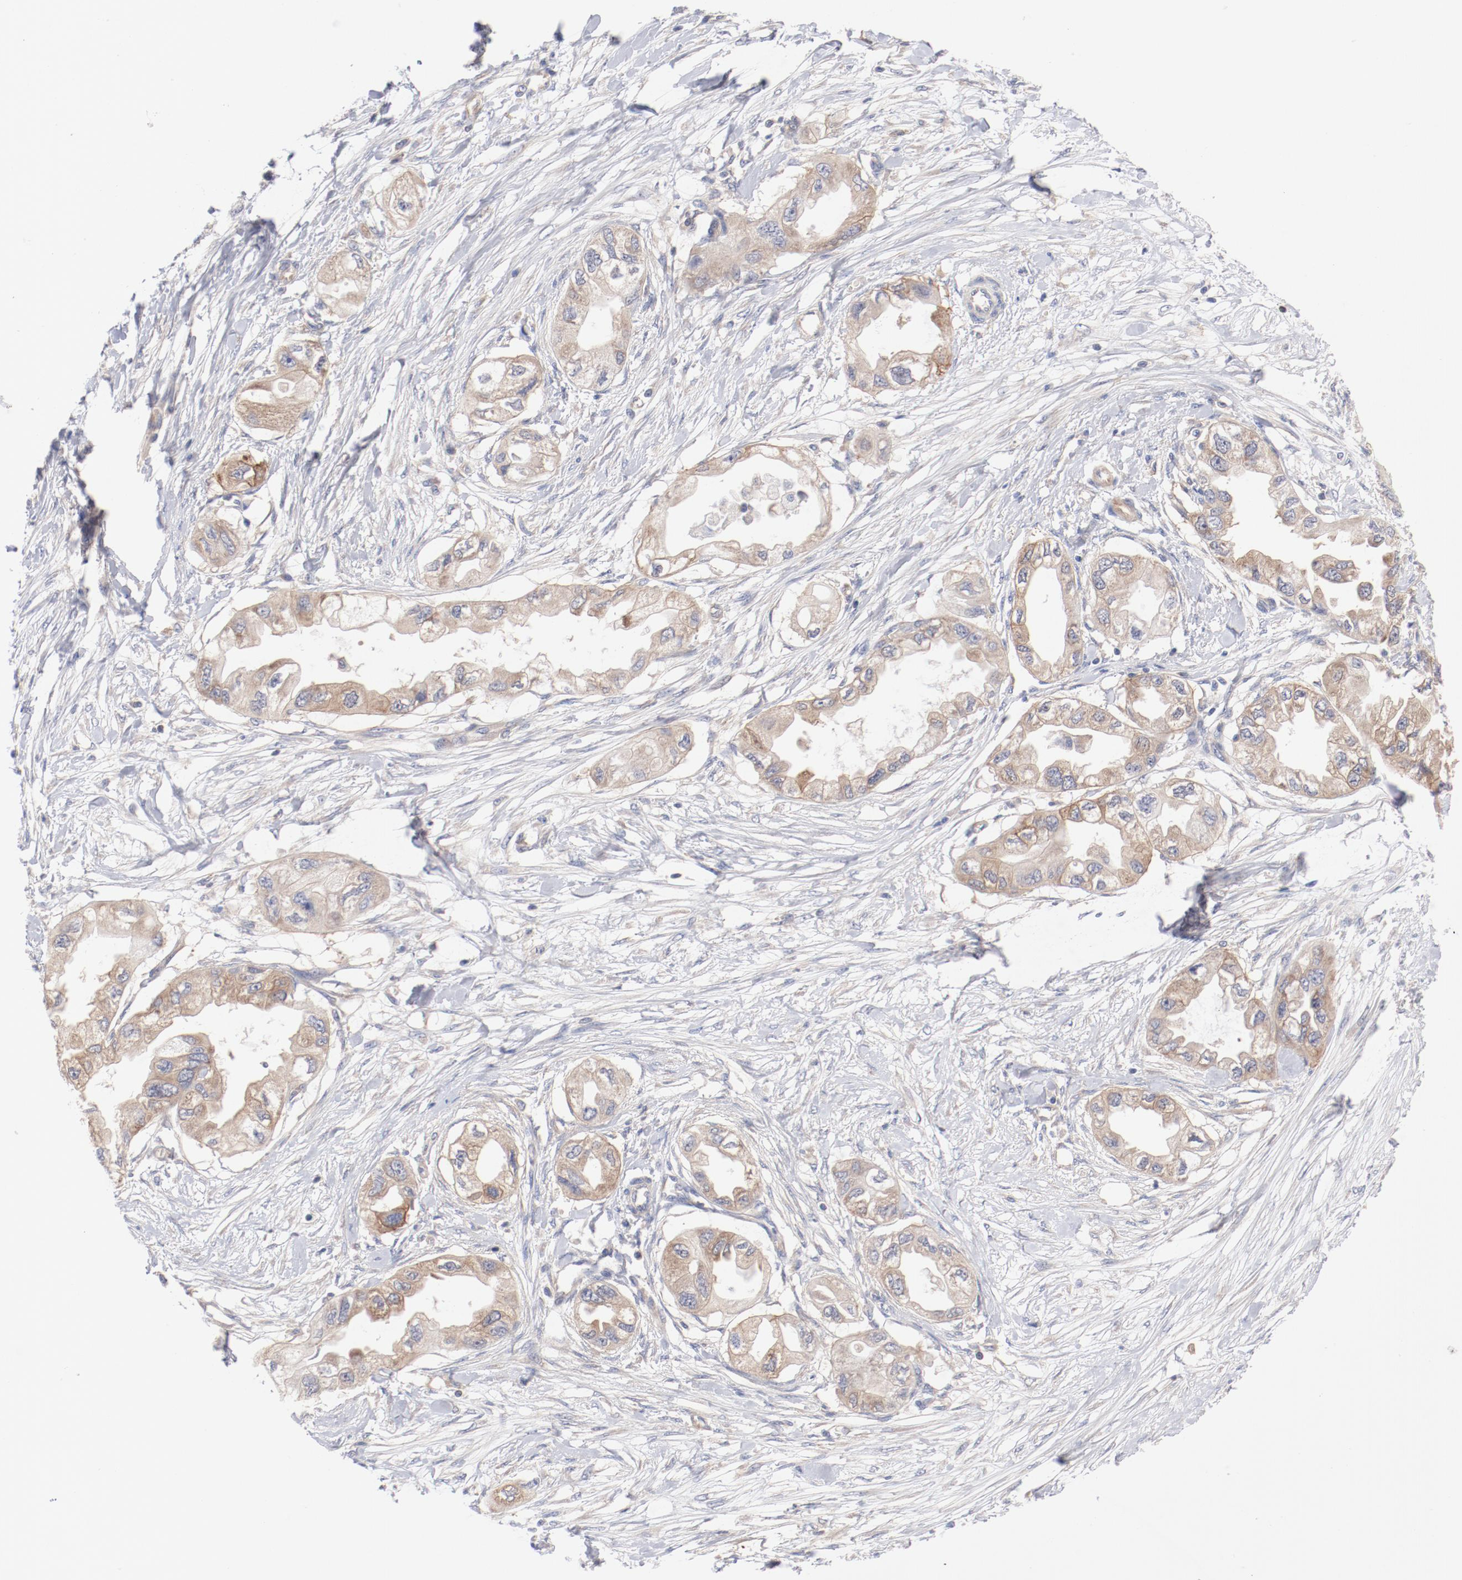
{"staining": {"intensity": "weak", "quantity": ">75%", "location": "cytoplasmic/membranous"}, "tissue": "endometrial cancer", "cell_type": "Tumor cells", "image_type": "cancer", "snomed": [{"axis": "morphology", "description": "Adenocarcinoma, NOS"}, {"axis": "topography", "description": "Endometrium"}], "caption": "Immunohistochemical staining of human endometrial cancer displays low levels of weak cytoplasmic/membranous protein staining in approximately >75% of tumor cells. (Stains: DAB in brown, nuclei in blue, Microscopy: brightfield microscopy at high magnification).", "gene": "SETD3", "patient": {"sex": "female", "age": 67}}